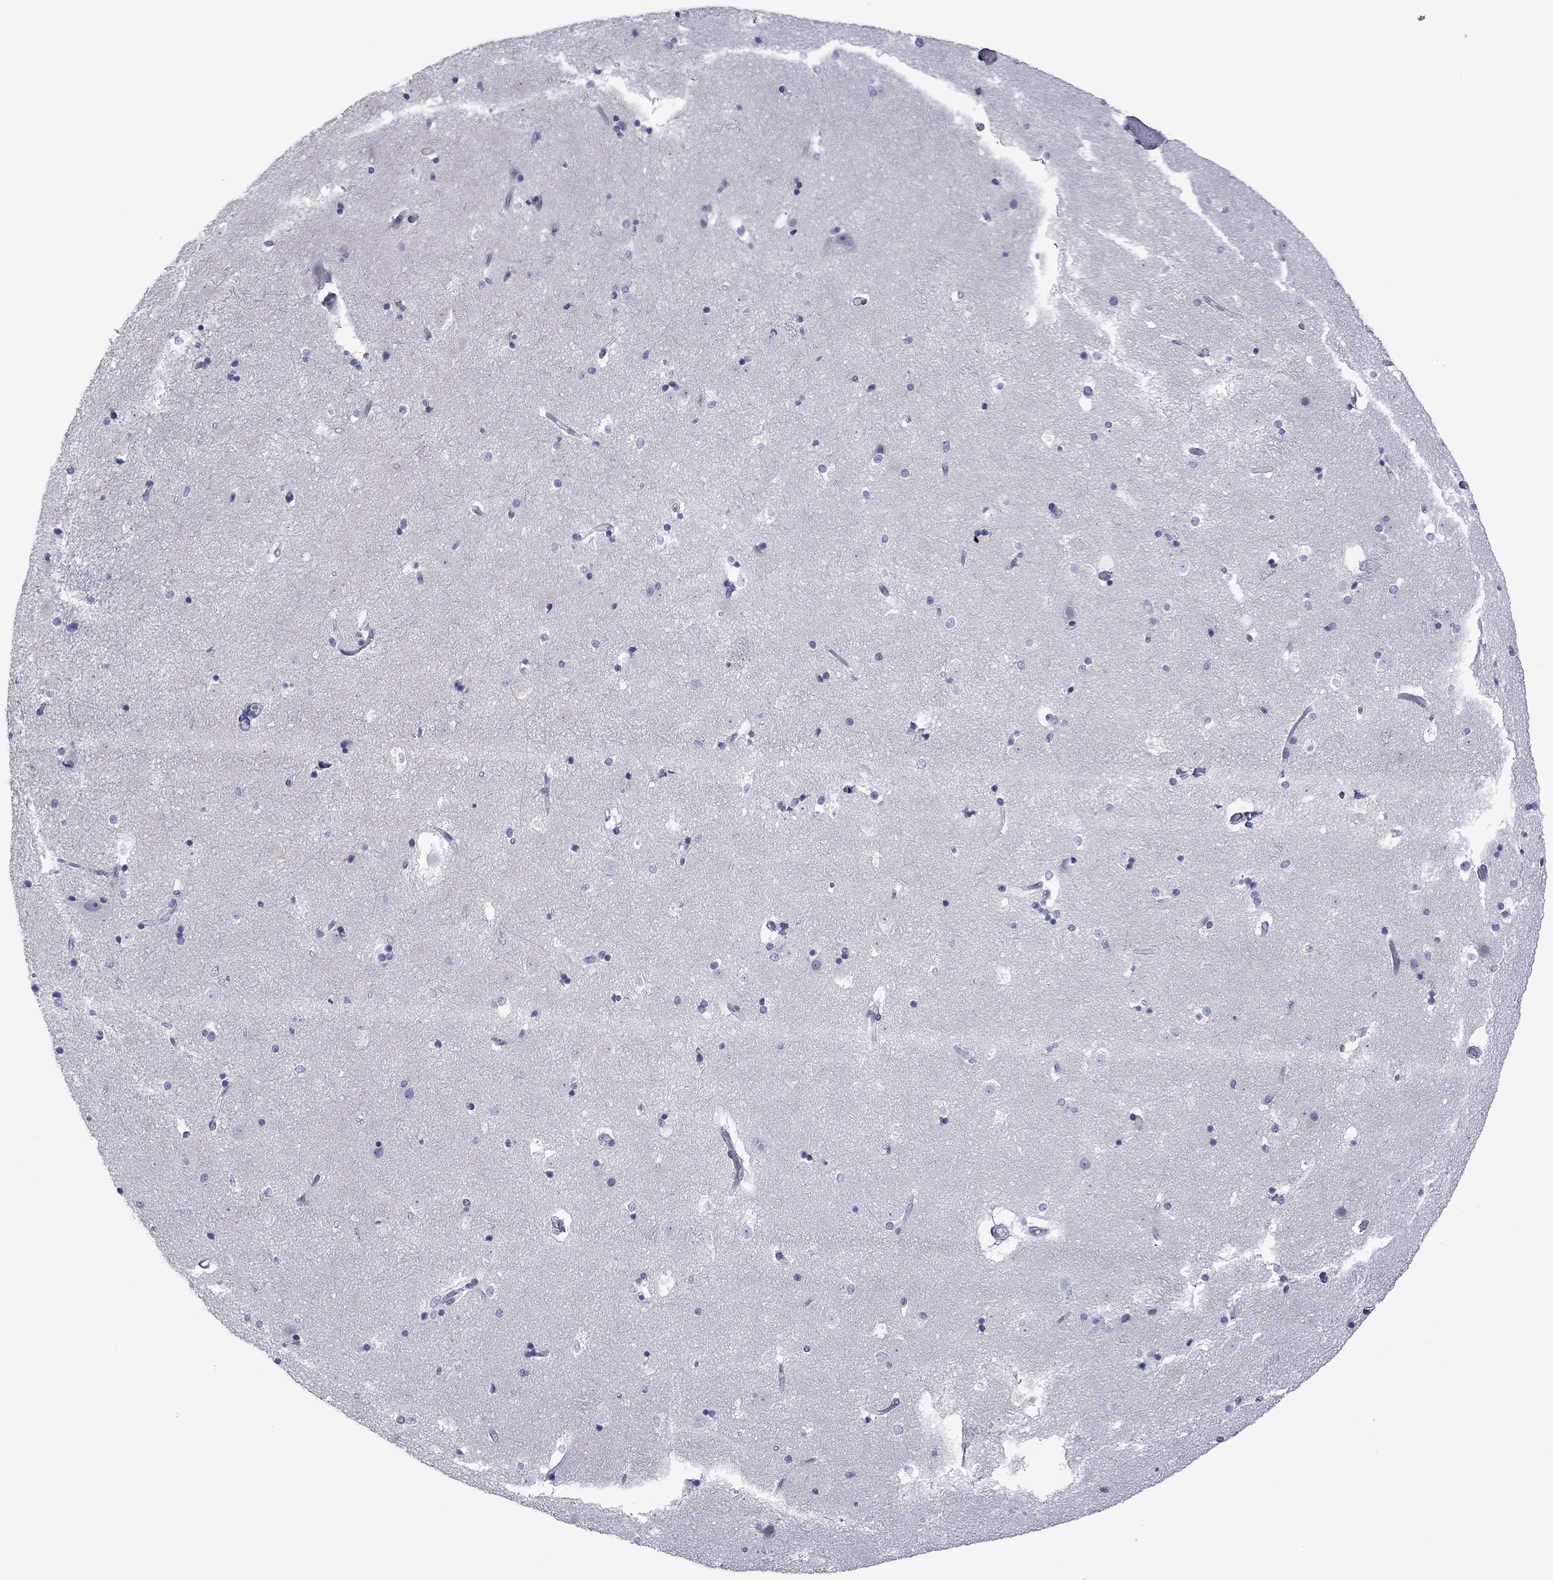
{"staining": {"intensity": "negative", "quantity": "none", "location": "none"}, "tissue": "caudate", "cell_type": "Glial cells", "image_type": "normal", "snomed": [{"axis": "morphology", "description": "Normal tissue, NOS"}, {"axis": "topography", "description": "Lateral ventricle wall"}], "caption": "A high-resolution histopathology image shows immunohistochemistry staining of benign caudate, which shows no significant staining in glial cells.", "gene": "TMPRSS11A", "patient": {"sex": "male", "age": 51}}